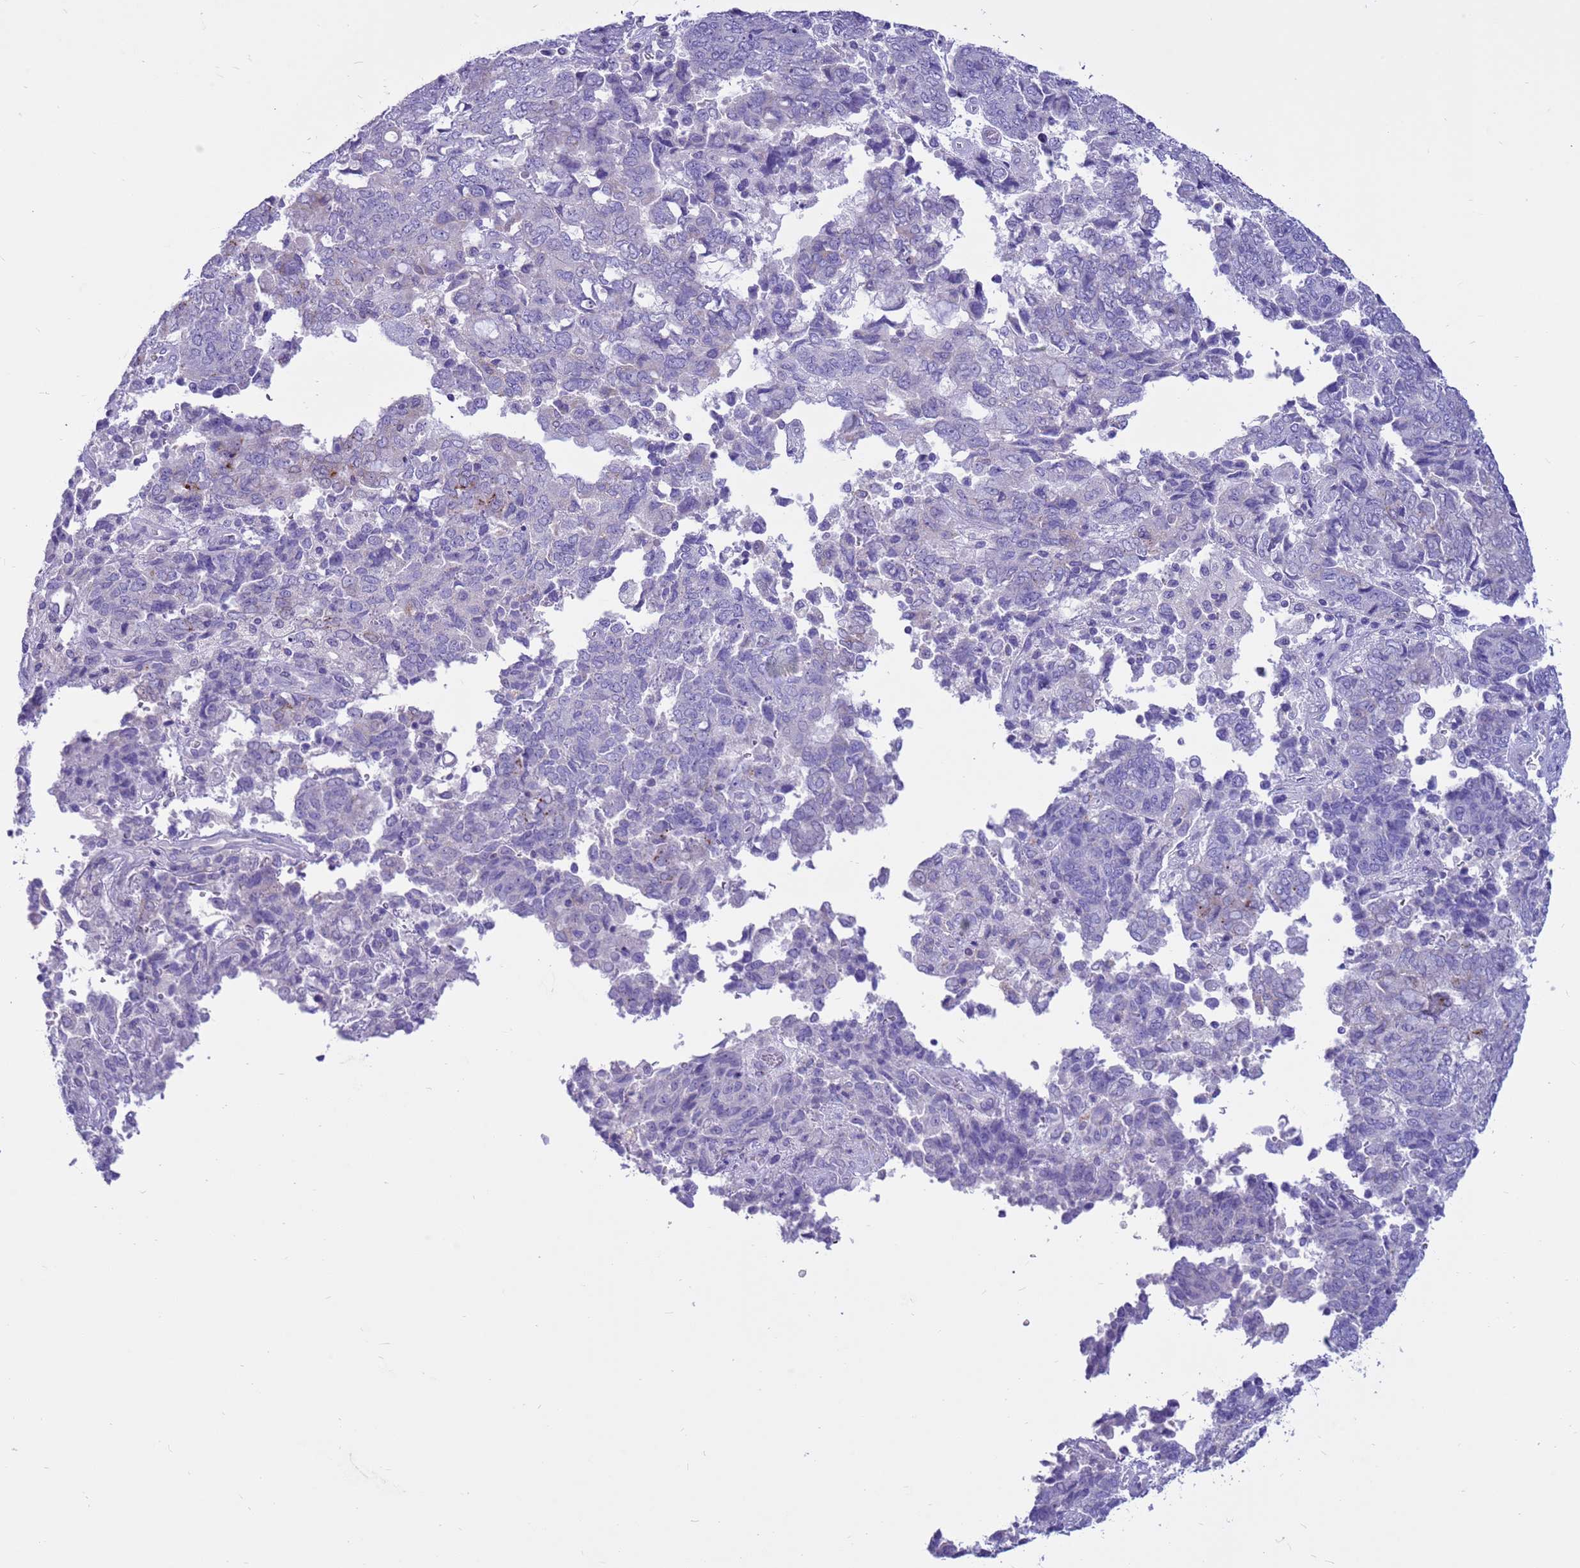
{"staining": {"intensity": "negative", "quantity": "none", "location": "none"}, "tissue": "endometrial cancer", "cell_type": "Tumor cells", "image_type": "cancer", "snomed": [{"axis": "morphology", "description": "Adenocarcinoma, NOS"}, {"axis": "topography", "description": "Endometrium"}], "caption": "Endometrial cancer (adenocarcinoma) stained for a protein using immunohistochemistry (IHC) reveals no expression tumor cells.", "gene": "PDE10A", "patient": {"sex": "female", "age": 80}}